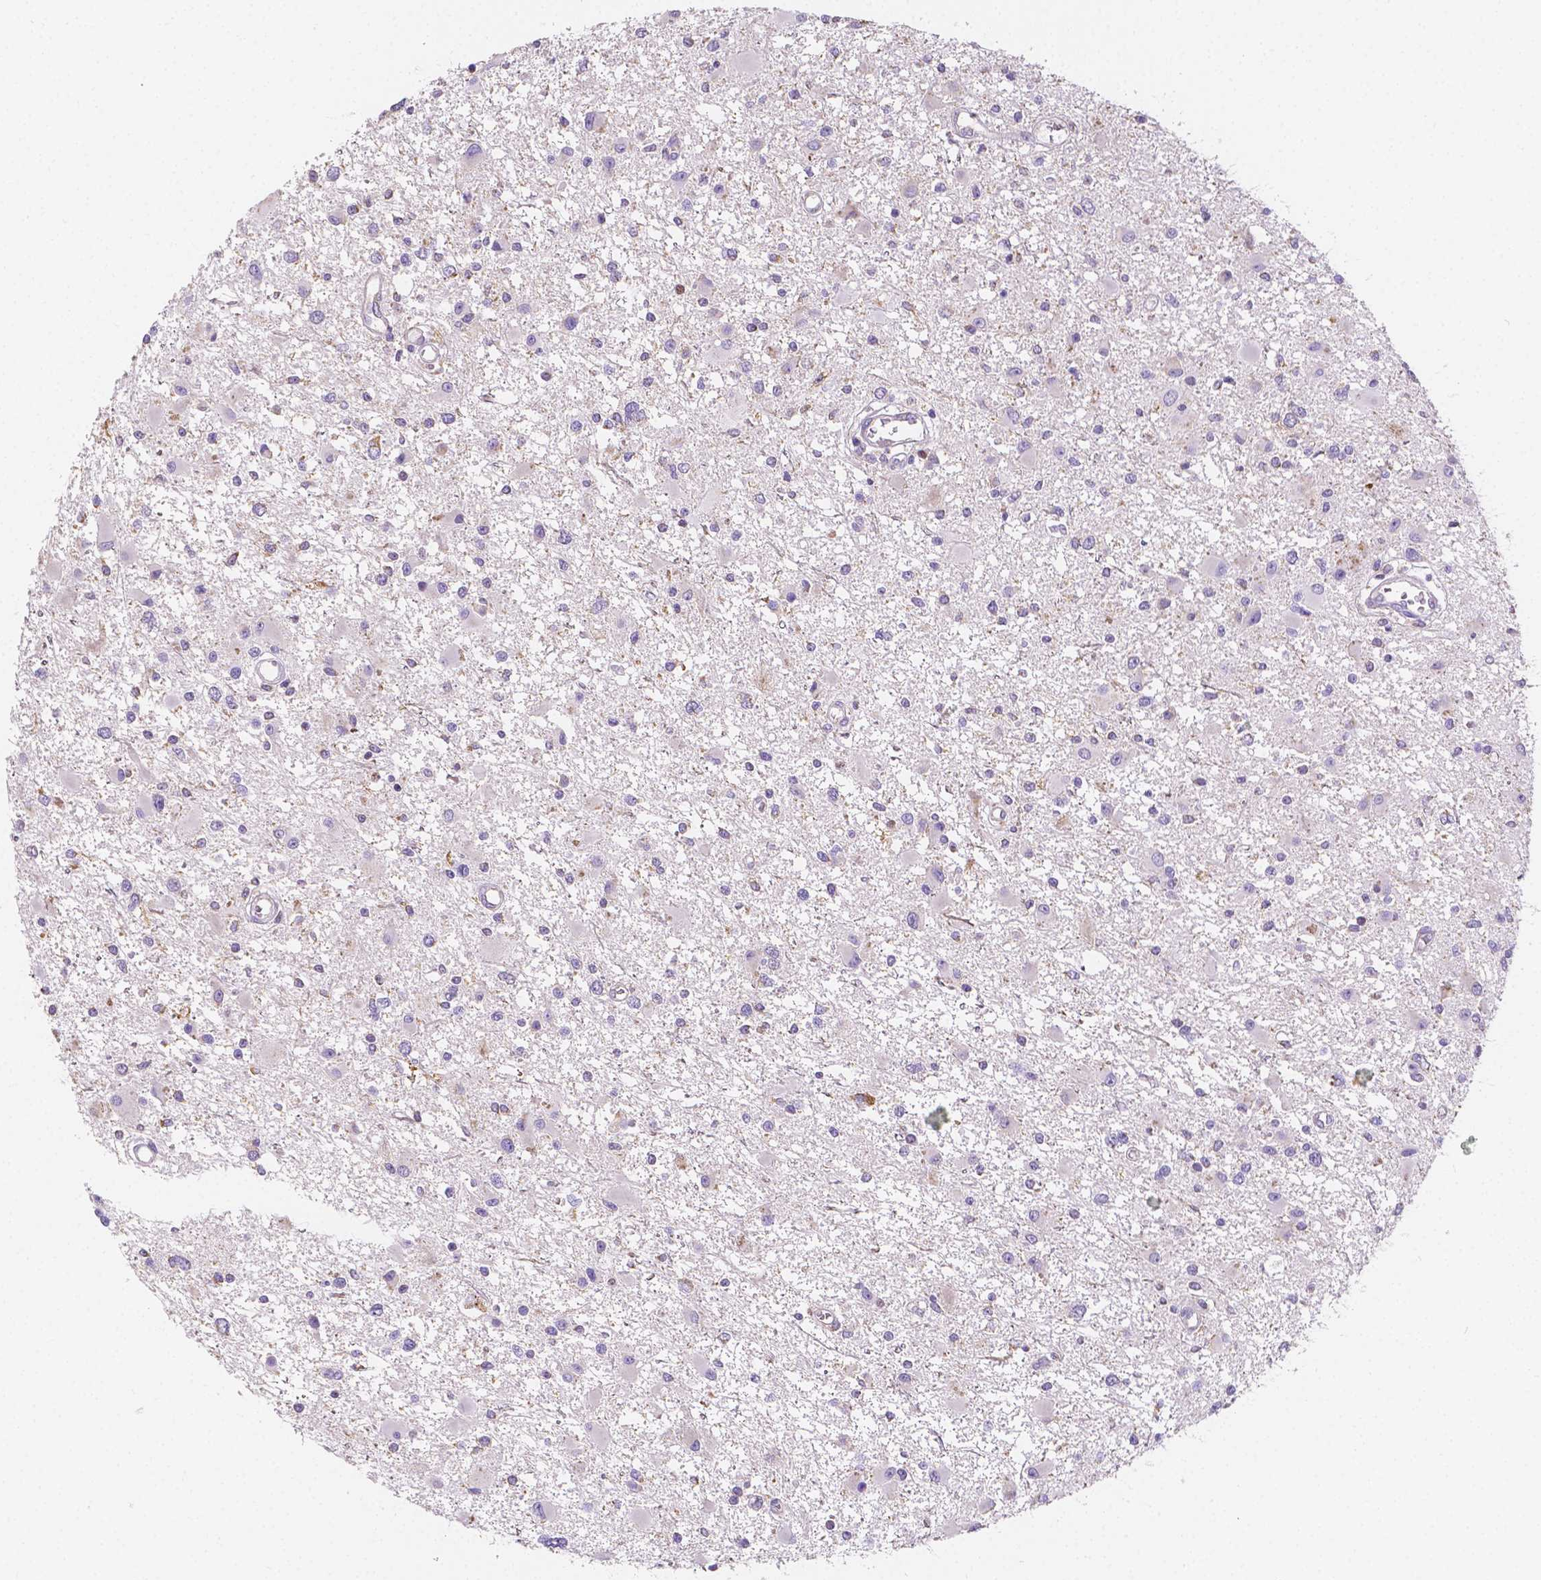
{"staining": {"intensity": "negative", "quantity": "none", "location": "none"}, "tissue": "glioma", "cell_type": "Tumor cells", "image_type": "cancer", "snomed": [{"axis": "morphology", "description": "Glioma, malignant, High grade"}, {"axis": "topography", "description": "Brain"}], "caption": "A high-resolution micrograph shows immunohistochemistry staining of glioma, which shows no significant staining in tumor cells.", "gene": "TMEM130", "patient": {"sex": "male", "age": 54}}